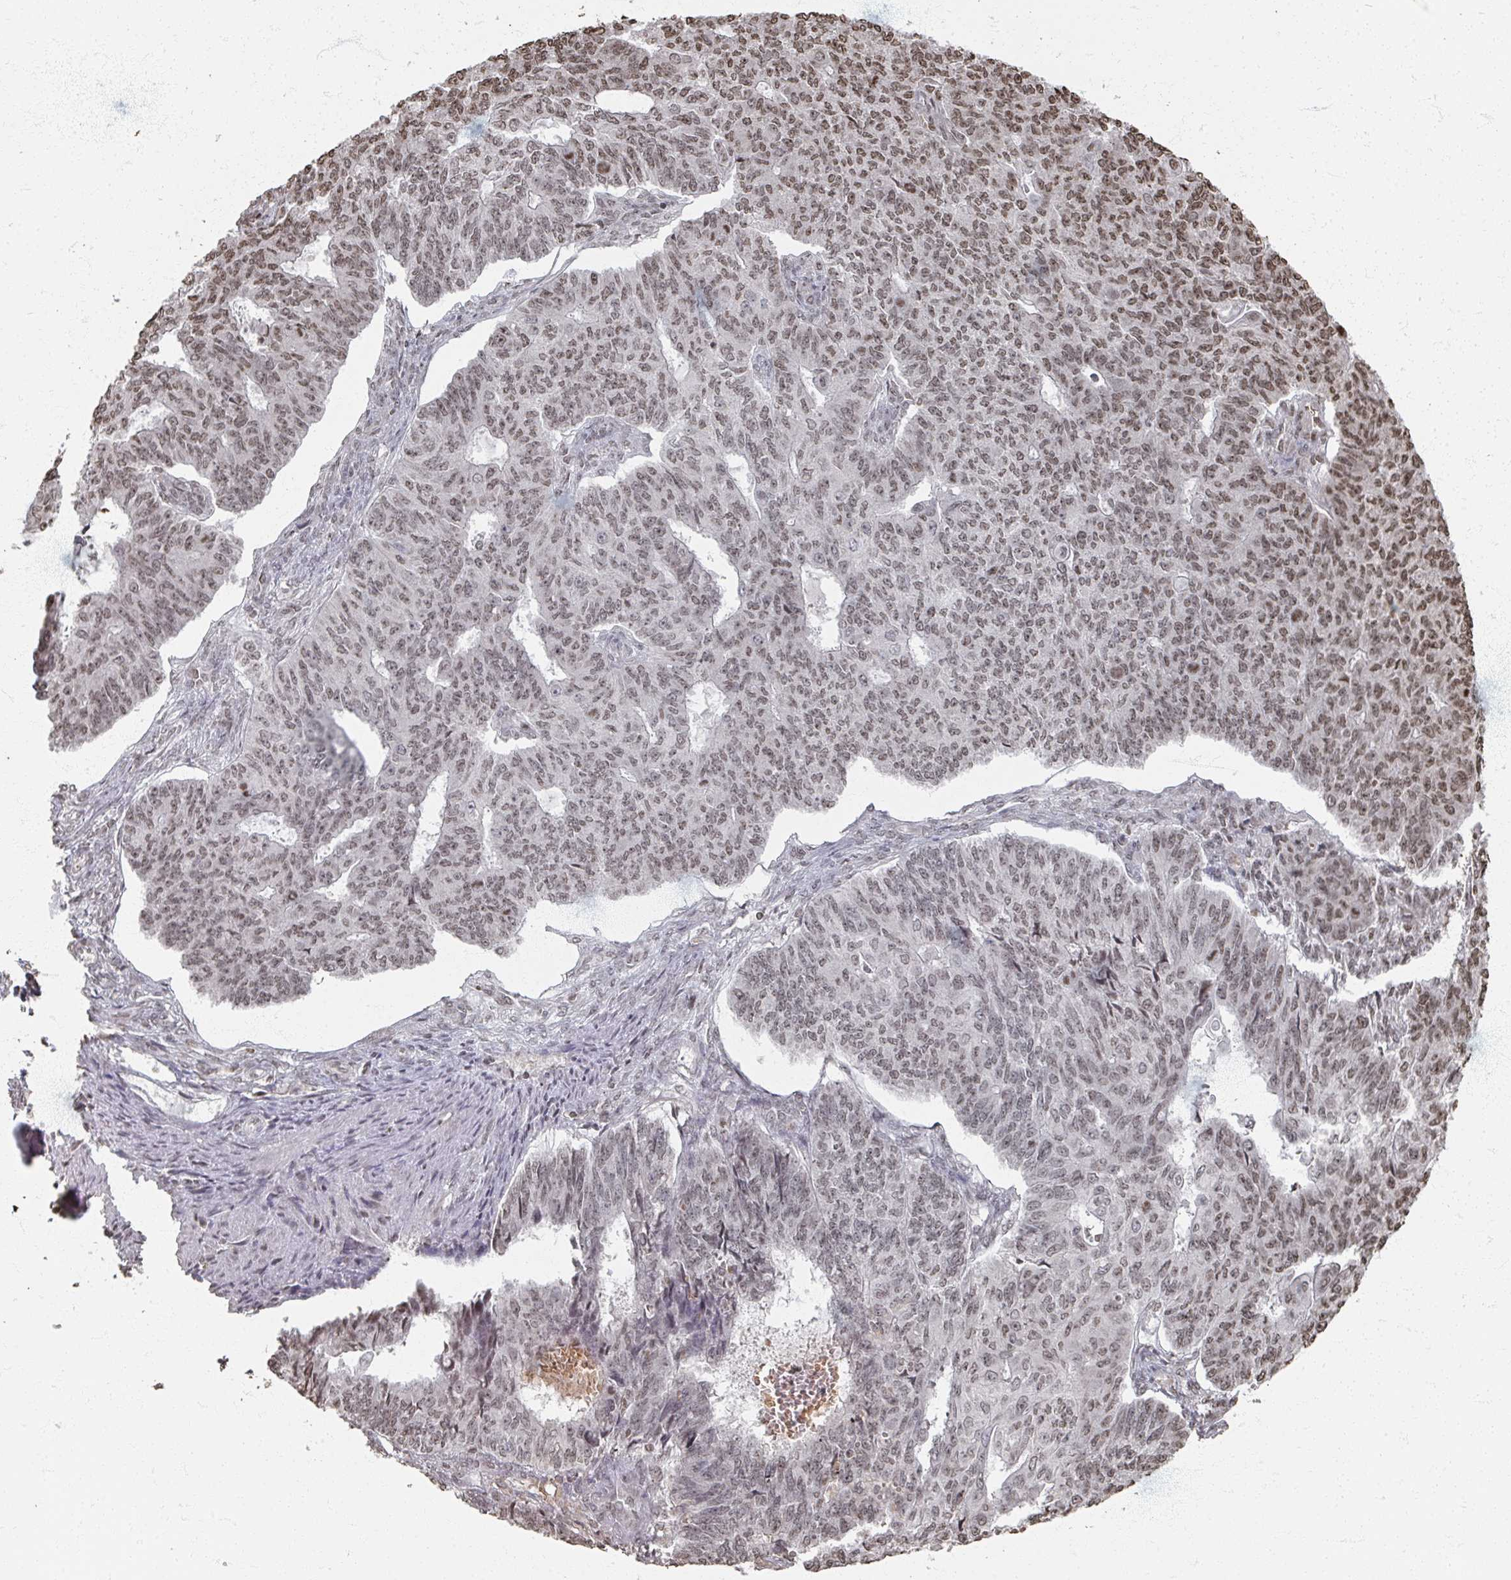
{"staining": {"intensity": "moderate", "quantity": "25%-75%", "location": "nuclear"}, "tissue": "endometrial cancer", "cell_type": "Tumor cells", "image_type": "cancer", "snomed": [{"axis": "morphology", "description": "Adenocarcinoma, NOS"}, {"axis": "topography", "description": "Endometrium"}], "caption": "Immunohistochemical staining of human endometrial cancer (adenocarcinoma) reveals medium levels of moderate nuclear protein positivity in about 25%-75% of tumor cells.", "gene": "DCUN1D5", "patient": {"sex": "female", "age": 32}}